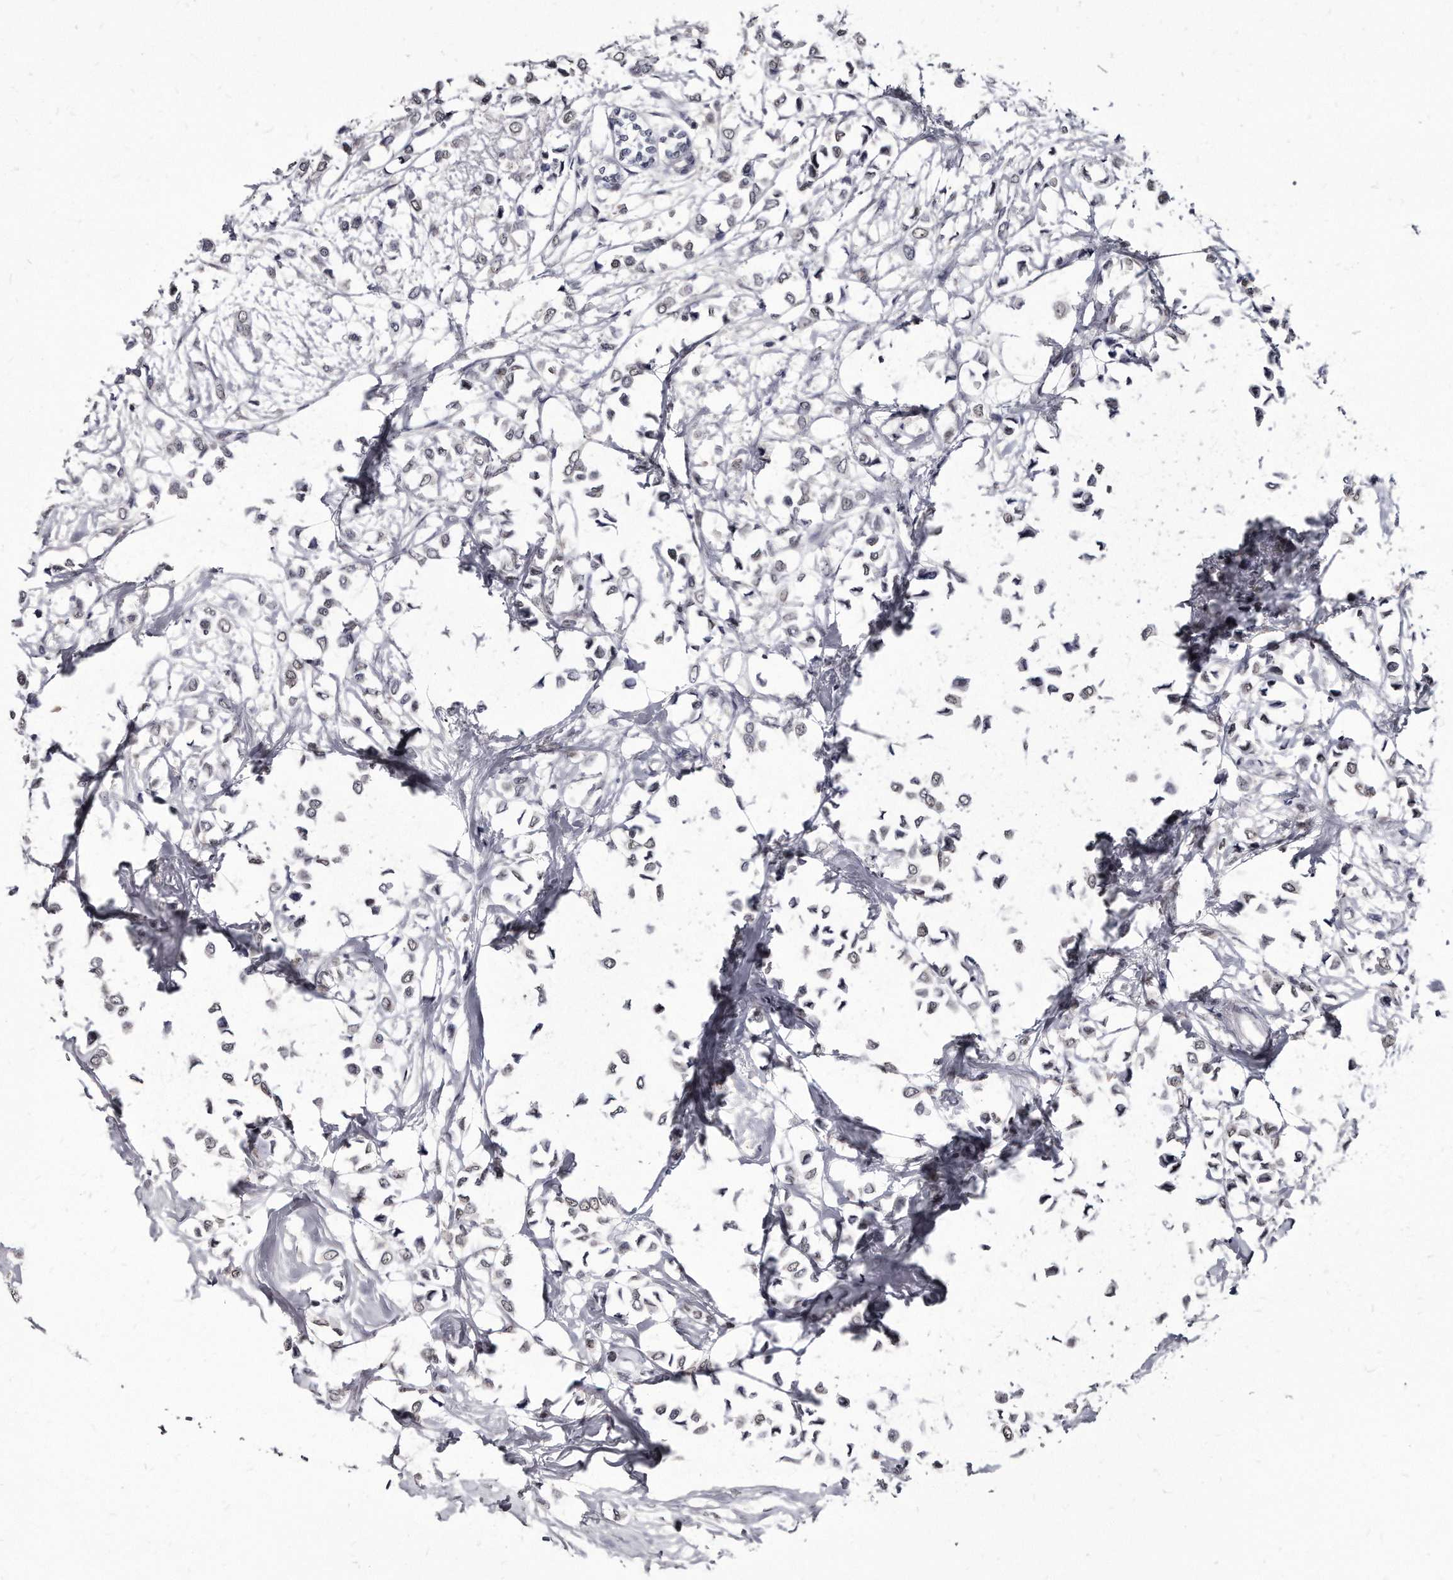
{"staining": {"intensity": "negative", "quantity": "none", "location": "none"}, "tissue": "breast cancer", "cell_type": "Tumor cells", "image_type": "cancer", "snomed": [{"axis": "morphology", "description": "Lobular carcinoma"}, {"axis": "topography", "description": "Breast"}], "caption": "Photomicrograph shows no protein staining in tumor cells of breast cancer (lobular carcinoma) tissue.", "gene": "KLHDC3", "patient": {"sex": "female", "age": 51}}